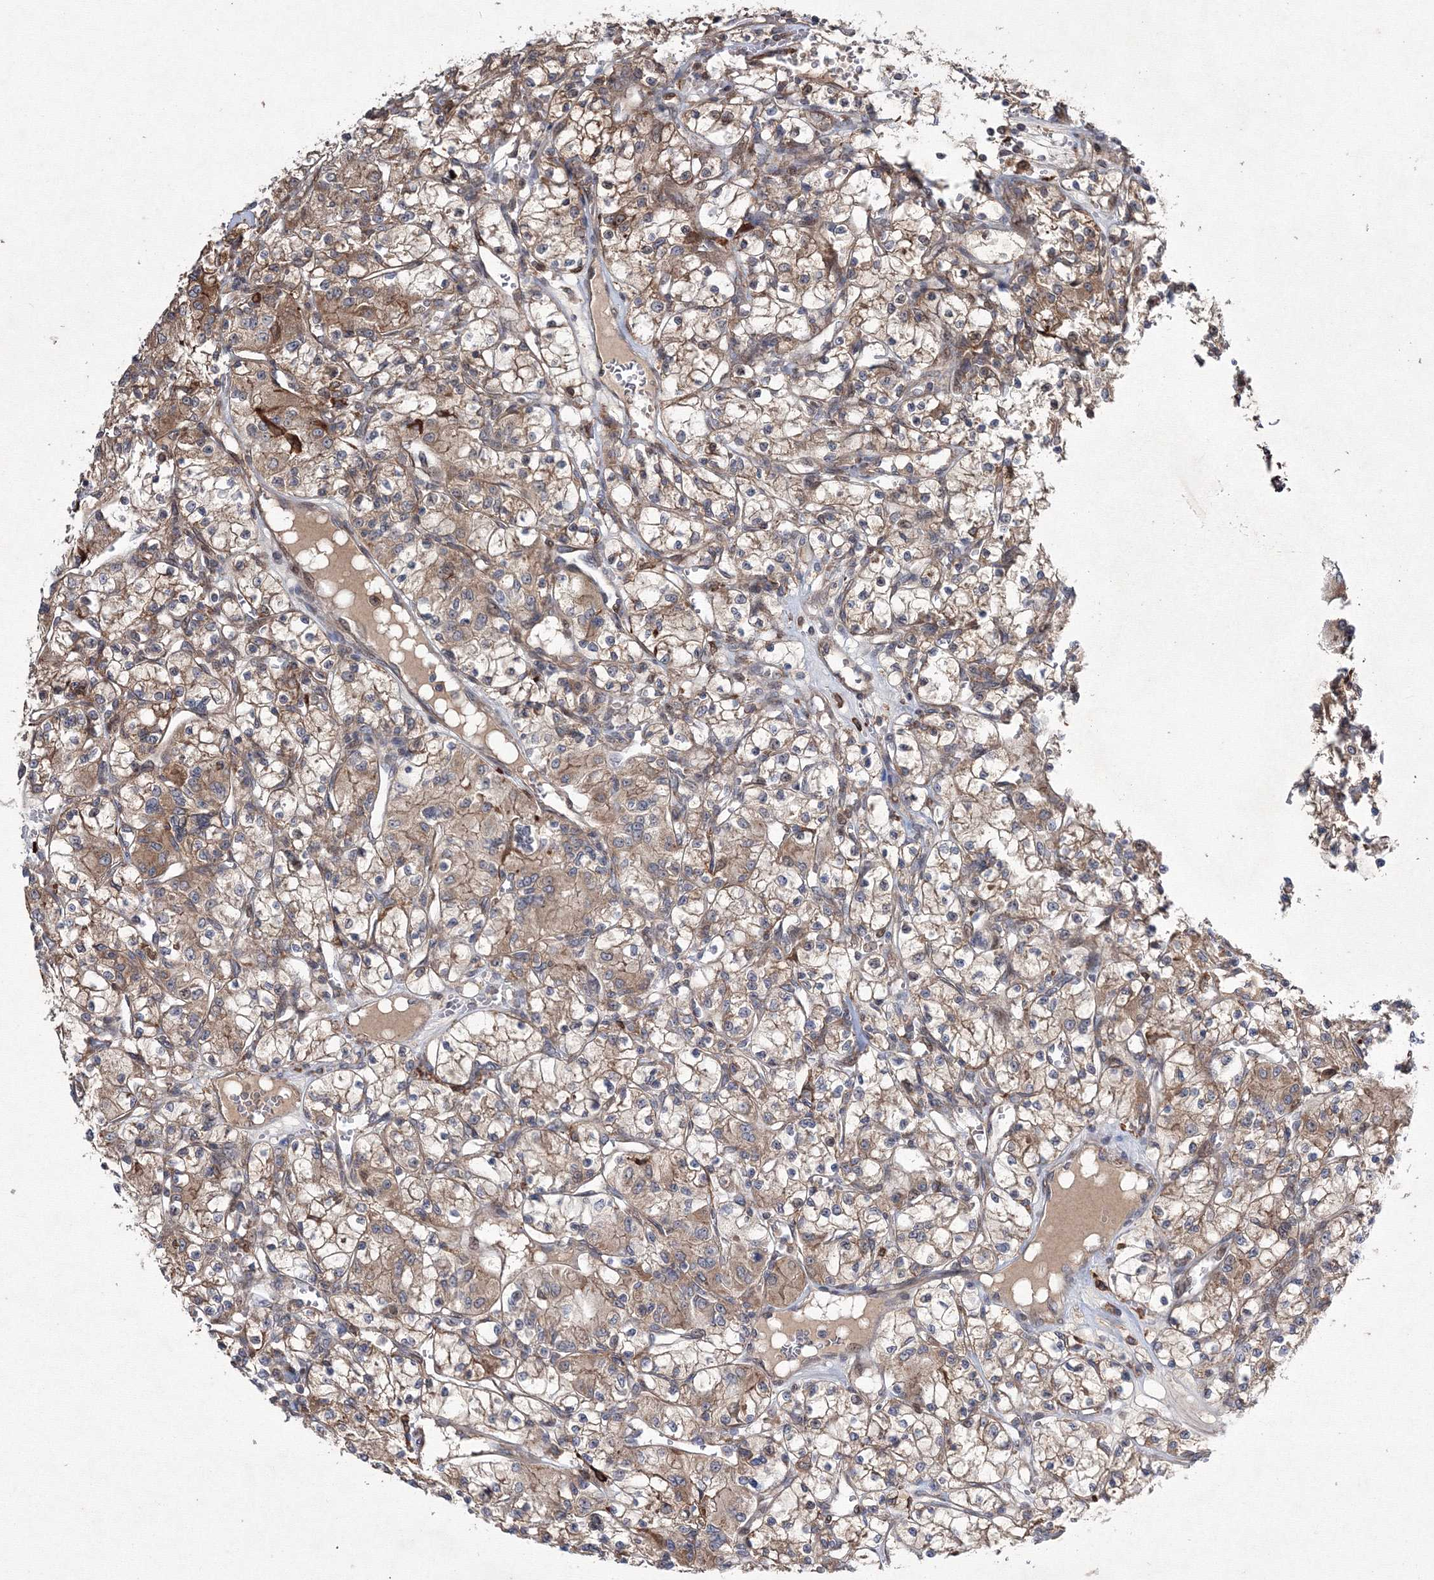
{"staining": {"intensity": "moderate", "quantity": ">75%", "location": "cytoplasmic/membranous"}, "tissue": "renal cancer", "cell_type": "Tumor cells", "image_type": "cancer", "snomed": [{"axis": "morphology", "description": "Adenocarcinoma, NOS"}, {"axis": "topography", "description": "Kidney"}], "caption": "Renal cancer (adenocarcinoma) stained with a brown dye exhibits moderate cytoplasmic/membranous positive positivity in approximately >75% of tumor cells.", "gene": "RANBP3L", "patient": {"sex": "female", "age": 59}}